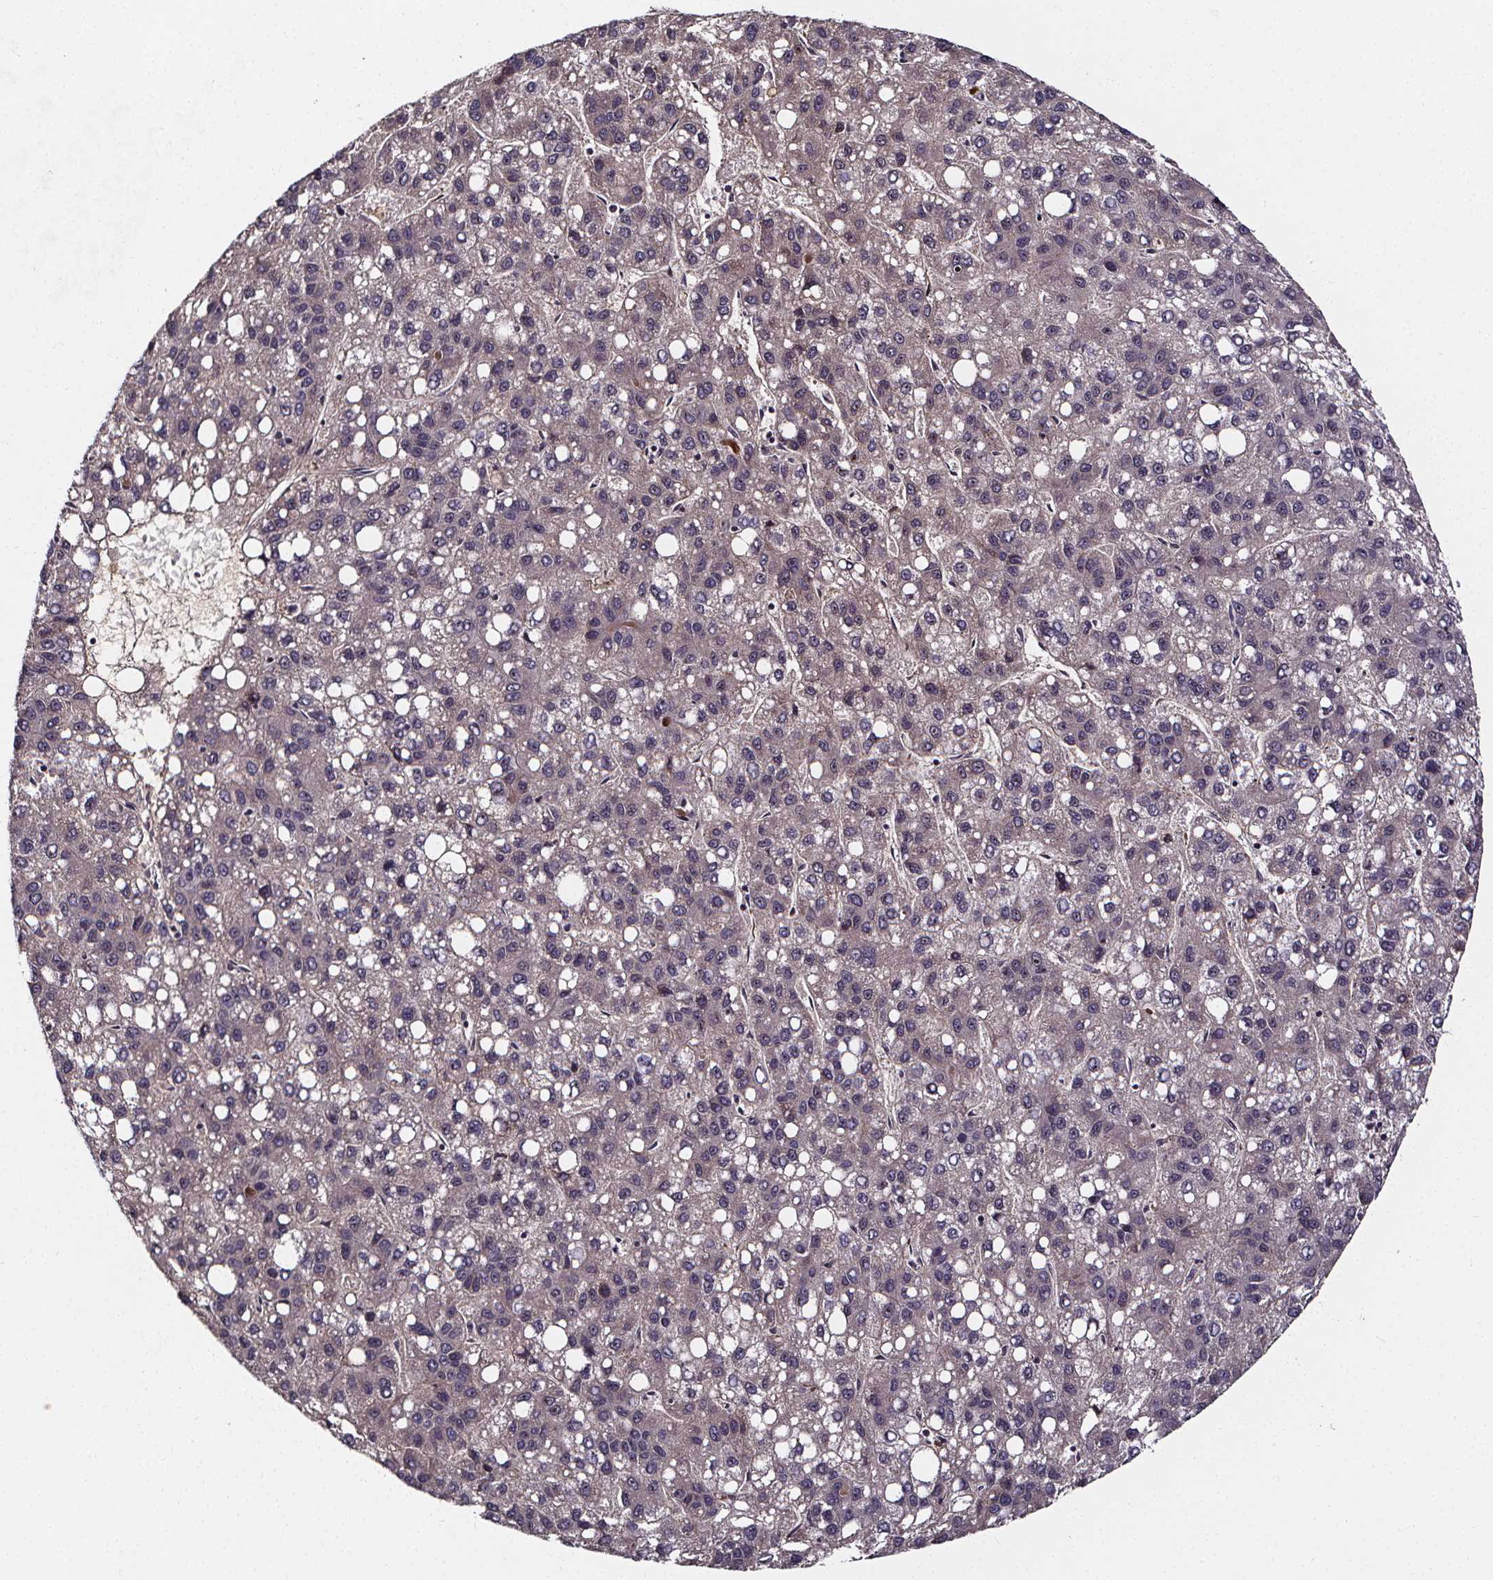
{"staining": {"intensity": "negative", "quantity": "none", "location": "none"}, "tissue": "liver cancer", "cell_type": "Tumor cells", "image_type": "cancer", "snomed": [{"axis": "morphology", "description": "Carcinoma, Hepatocellular, NOS"}, {"axis": "topography", "description": "Liver"}], "caption": "Immunohistochemistry (IHC) image of human hepatocellular carcinoma (liver) stained for a protein (brown), which shows no staining in tumor cells.", "gene": "AEBP1", "patient": {"sex": "female", "age": 82}}